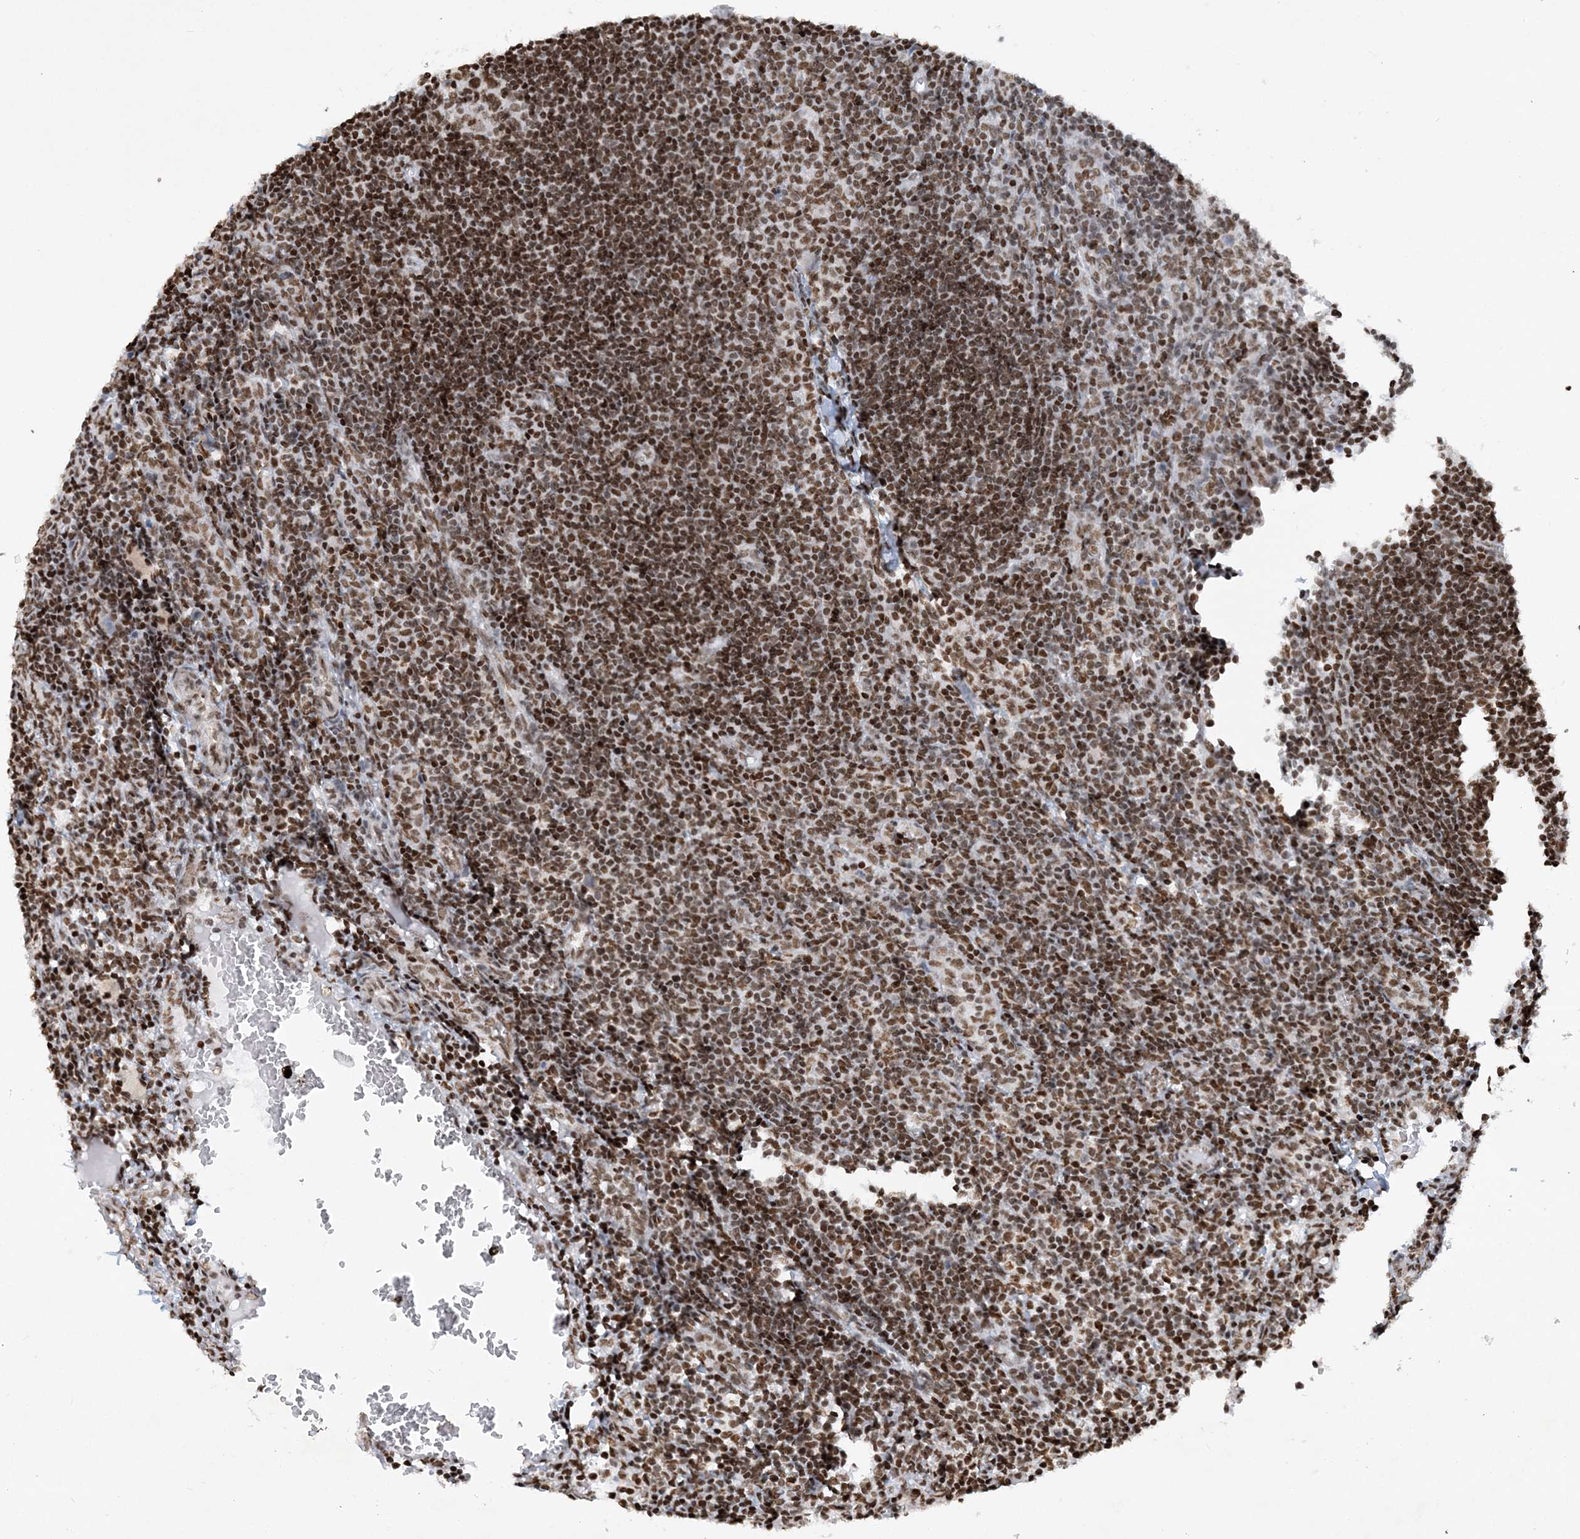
{"staining": {"intensity": "moderate", "quantity": ">75%", "location": "nuclear"}, "tissue": "lymph node", "cell_type": "Germinal center cells", "image_type": "normal", "snomed": [{"axis": "morphology", "description": "Normal tissue, NOS"}, {"axis": "morphology", "description": "Malignant melanoma, Metastatic site"}, {"axis": "topography", "description": "Lymph node"}], "caption": "Immunohistochemical staining of benign human lymph node exhibits moderate nuclear protein expression in about >75% of germinal center cells.", "gene": "DELE1", "patient": {"sex": "male", "age": 41}}